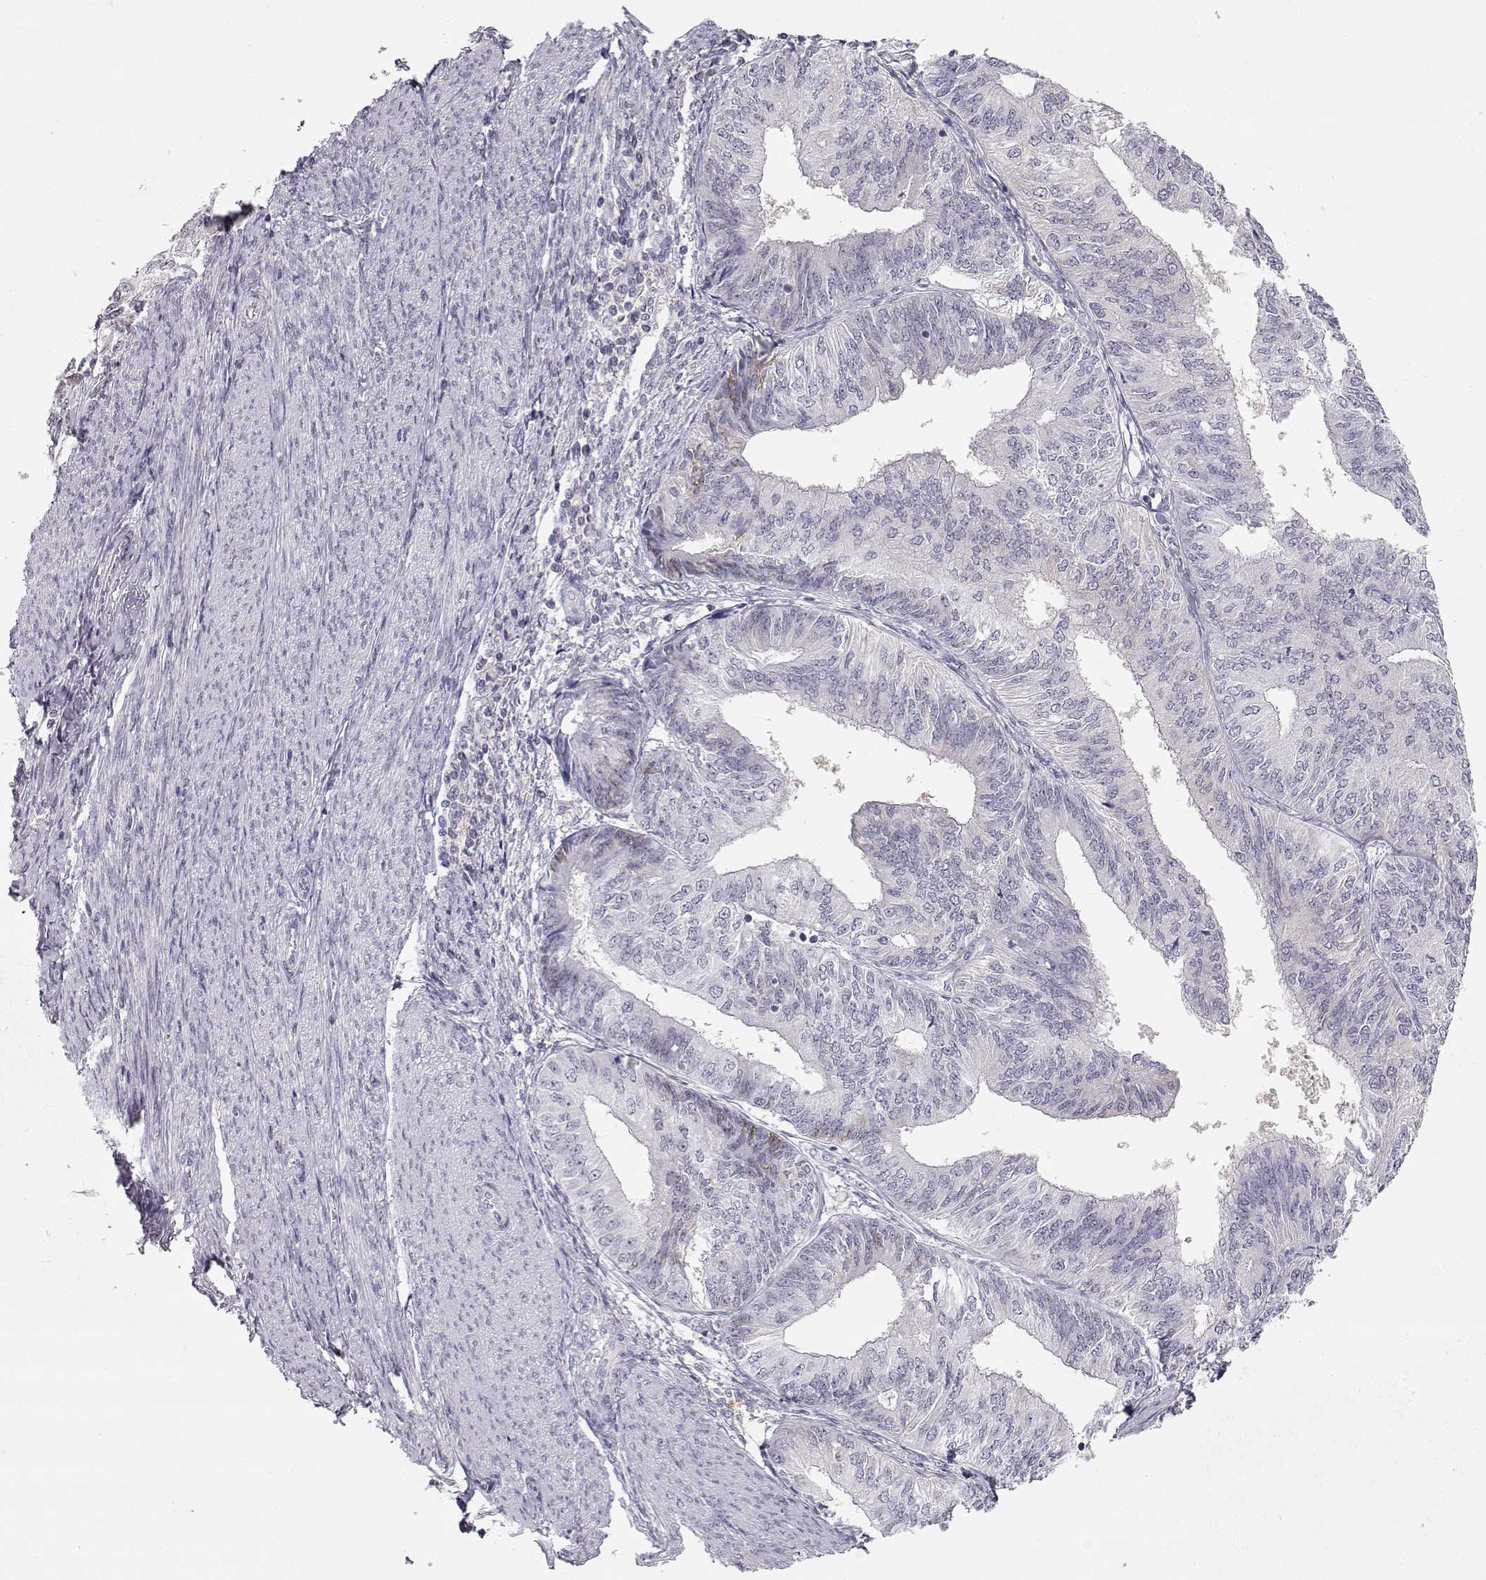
{"staining": {"intensity": "negative", "quantity": "none", "location": "none"}, "tissue": "endometrial cancer", "cell_type": "Tumor cells", "image_type": "cancer", "snomed": [{"axis": "morphology", "description": "Adenocarcinoma, NOS"}, {"axis": "topography", "description": "Endometrium"}], "caption": "This micrograph is of endometrial cancer (adenocarcinoma) stained with immunohistochemistry (IHC) to label a protein in brown with the nuclei are counter-stained blue. There is no expression in tumor cells.", "gene": "TEPP", "patient": {"sex": "female", "age": 58}}